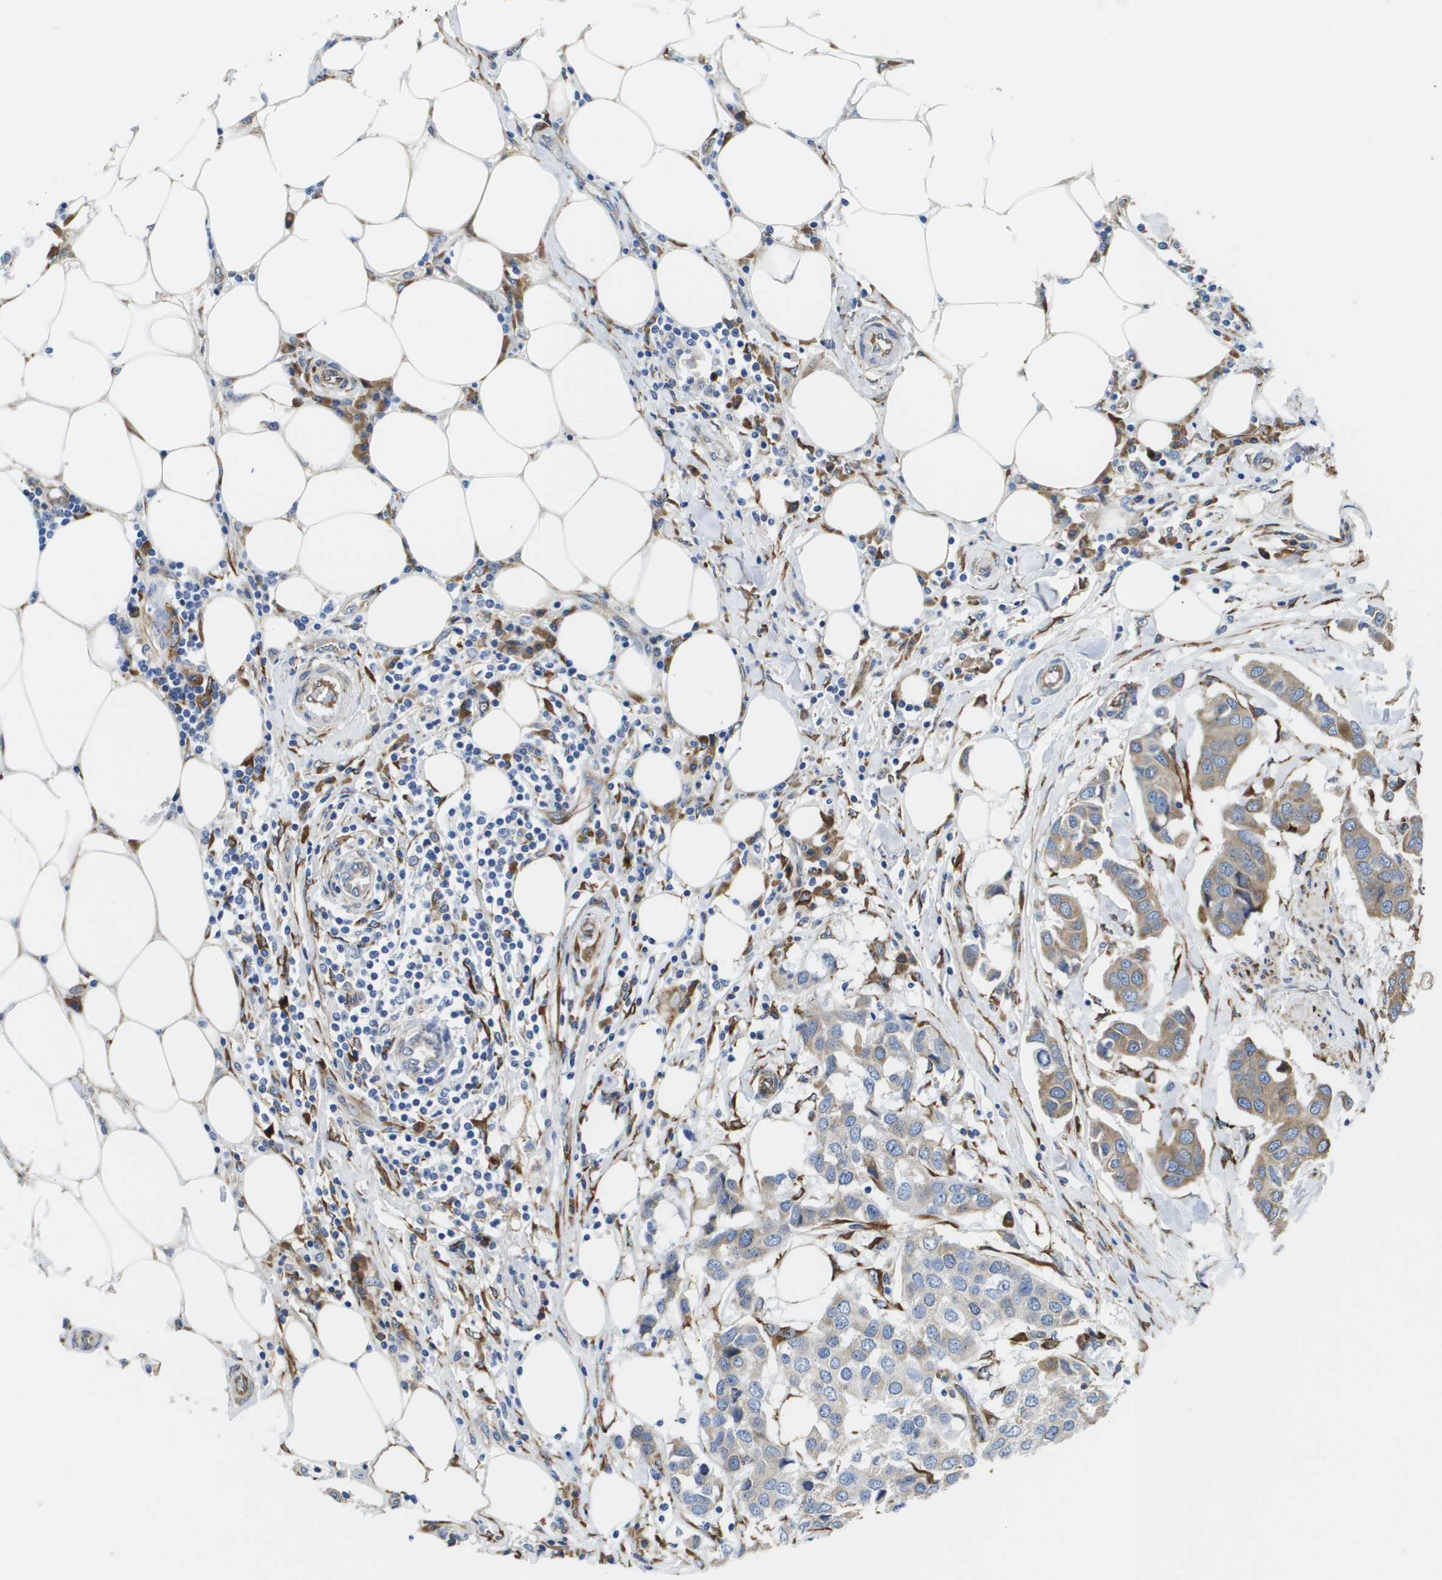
{"staining": {"intensity": "weak", "quantity": "25%-75%", "location": "cytoplasmic/membranous"}, "tissue": "breast cancer", "cell_type": "Tumor cells", "image_type": "cancer", "snomed": [{"axis": "morphology", "description": "Duct carcinoma"}, {"axis": "topography", "description": "Breast"}], "caption": "This is a micrograph of immunohistochemistry staining of breast intraductal carcinoma, which shows weak staining in the cytoplasmic/membranous of tumor cells.", "gene": "ST3GAL2", "patient": {"sex": "female", "age": 80}}